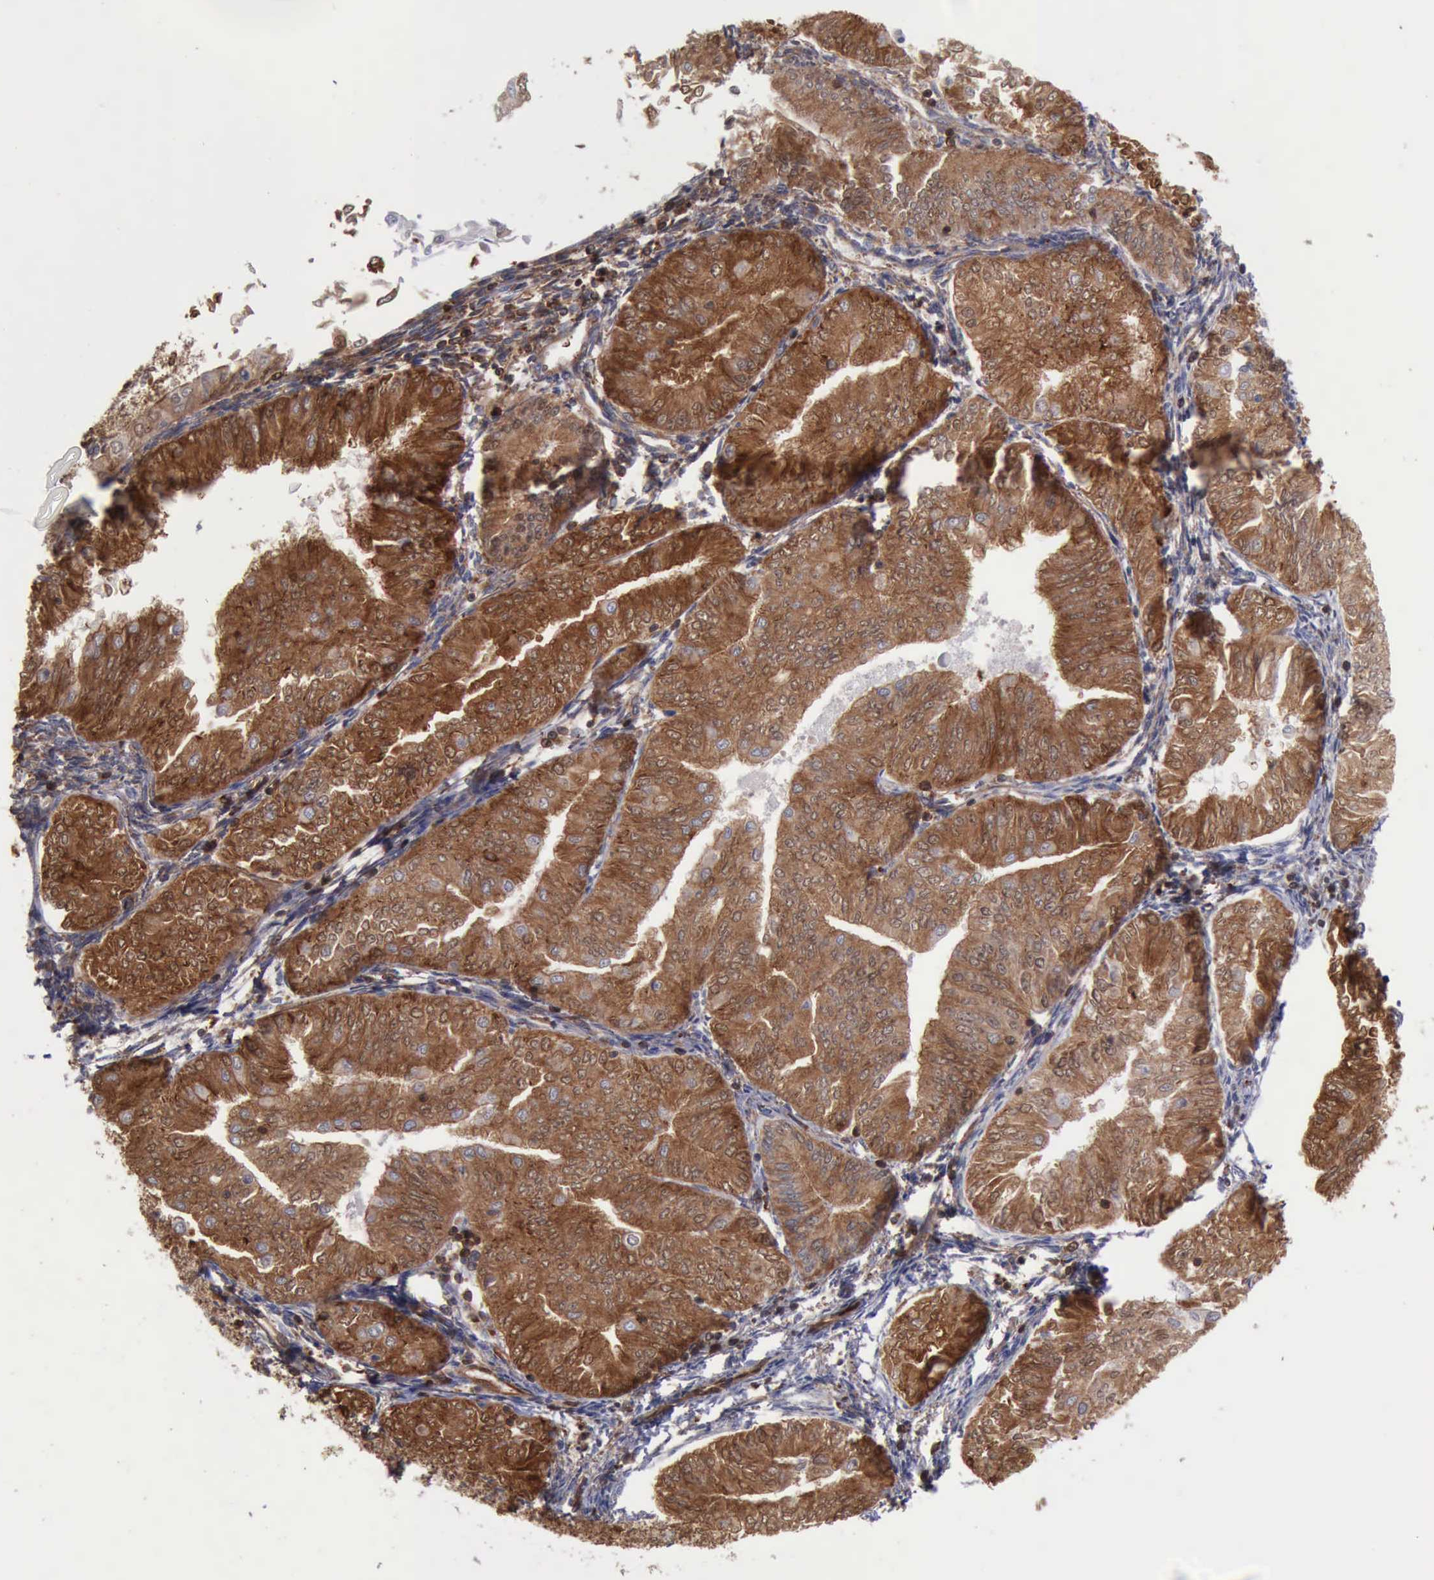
{"staining": {"intensity": "strong", "quantity": ">75%", "location": "cytoplasmic/membranous,nuclear"}, "tissue": "endometrial cancer", "cell_type": "Tumor cells", "image_type": "cancer", "snomed": [{"axis": "morphology", "description": "Adenocarcinoma, NOS"}, {"axis": "topography", "description": "Endometrium"}], "caption": "Endometrial cancer (adenocarcinoma) was stained to show a protein in brown. There is high levels of strong cytoplasmic/membranous and nuclear positivity in approximately >75% of tumor cells.", "gene": "PDCD4", "patient": {"sex": "female", "age": 53}}